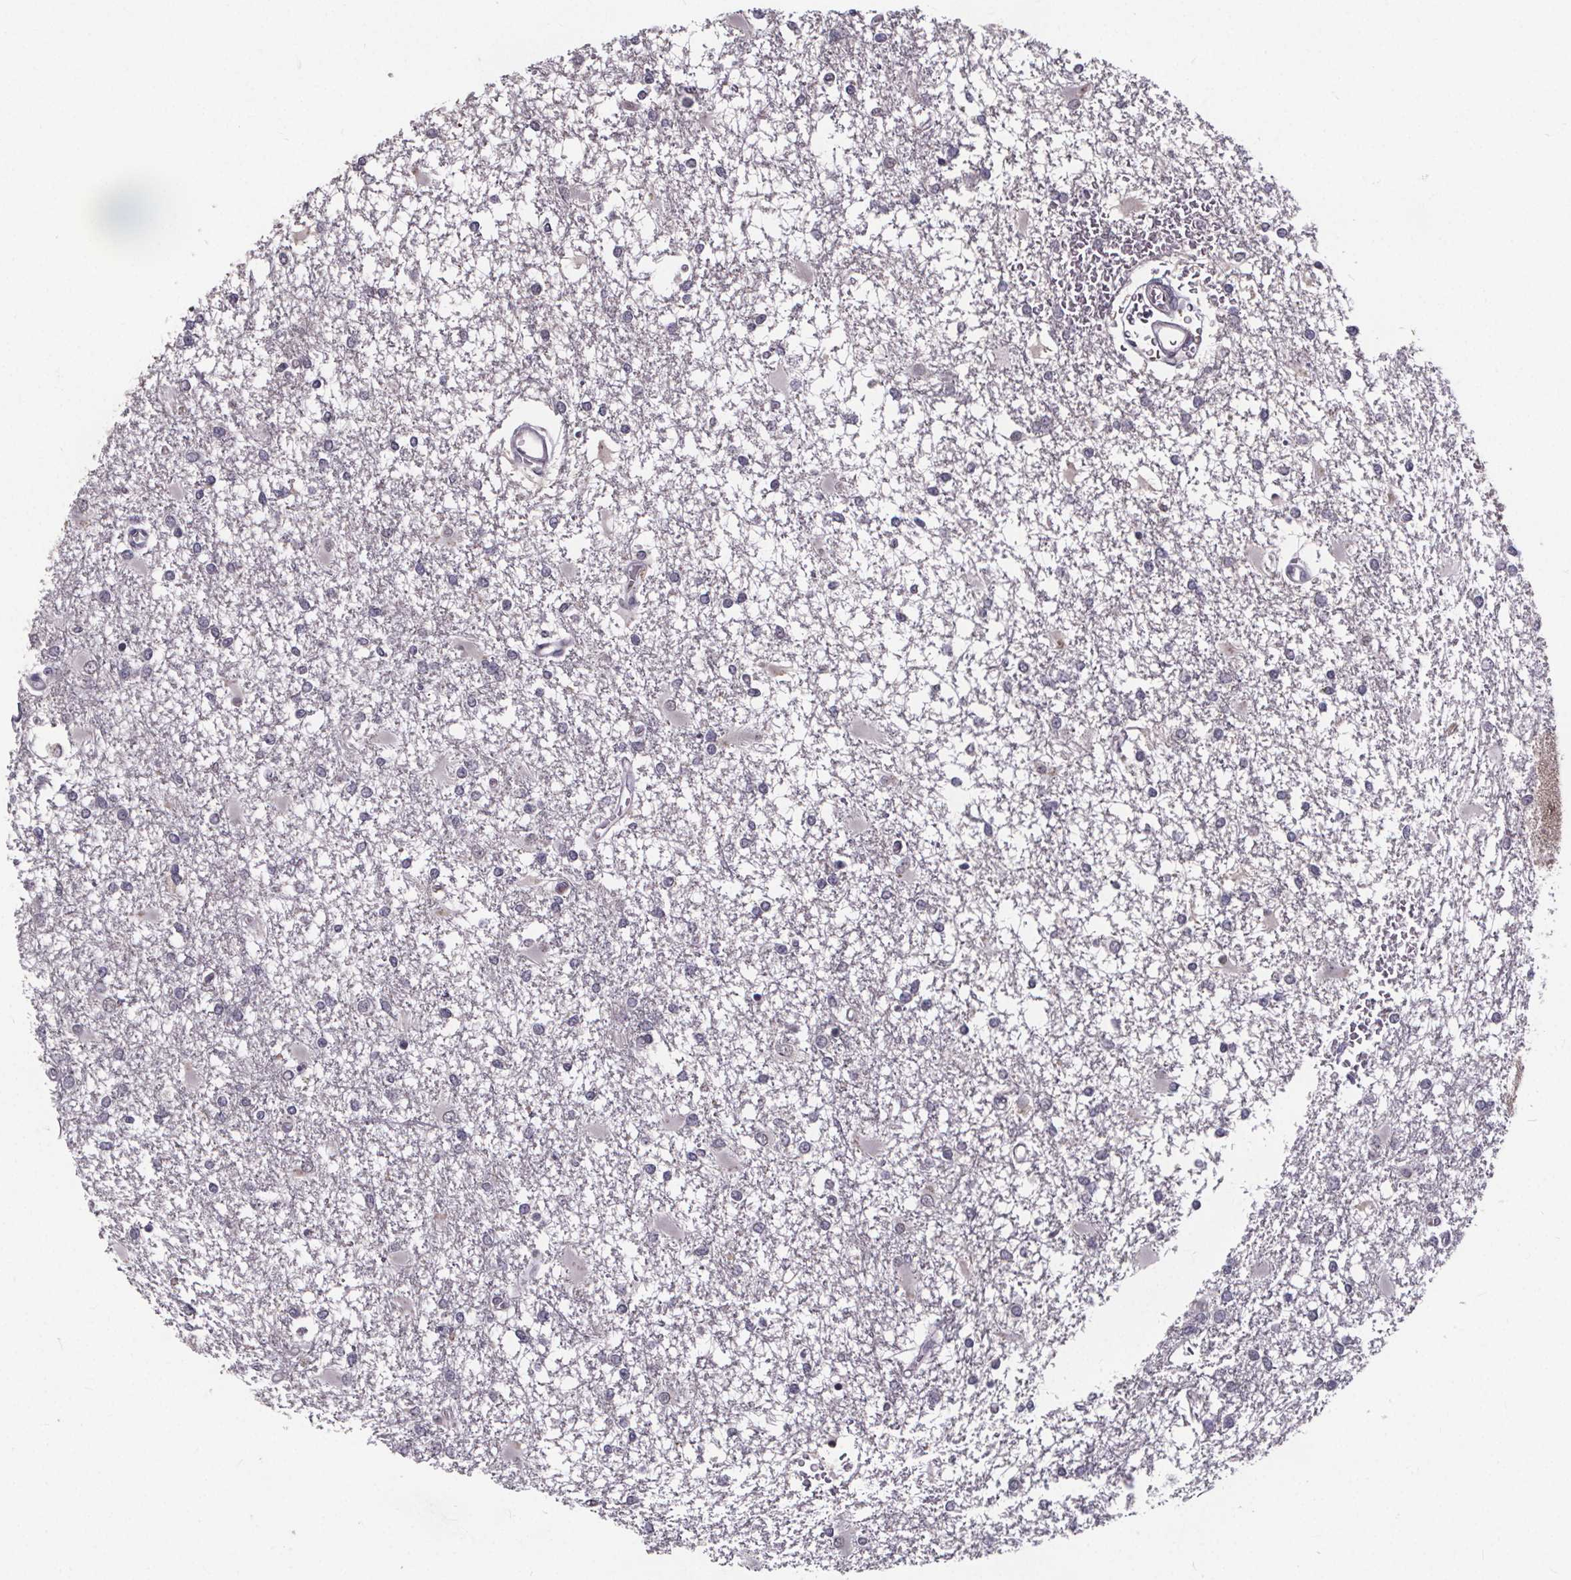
{"staining": {"intensity": "negative", "quantity": "none", "location": "none"}, "tissue": "glioma", "cell_type": "Tumor cells", "image_type": "cancer", "snomed": [{"axis": "morphology", "description": "Glioma, malignant, High grade"}, {"axis": "topography", "description": "Cerebral cortex"}], "caption": "High magnification brightfield microscopy of glioma stained with DAB (3,3'-diaminobenzidine) (brown) and counterstained with hematoxylin (blue): tumor cells show no significant positivity.", "gene": "FAM181B", "patient": {"sex": "male", "age": 79}}